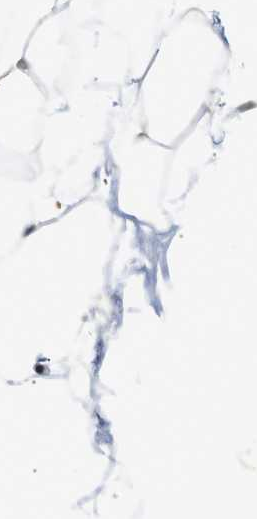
{"staining": {"intensity": "negative", "quantity": "none", "location": "none"}, "tissue": "adipose tissue", "cell_type": "Adipocytes", "image_type": "normal", "snomed": [{"axis": "morphology", "description": "Normal tissue, NOS"}, {"axis": "topography", "description": "Breast"}, {"axis": "topography", "description": "Soft tissue"}], "caption": "DAB immunohistochemical staining of benign adipose tissue shows no significant staining in adipocytes. Brightfield microscopy of immunohistochemistry stained with DAB (3,3'-diaminobenzidine) (brown) and hematoxylin (blue), captured at high magnification.", "gene": "LARP6", "patient": {"sex": "female", "age": 75}}